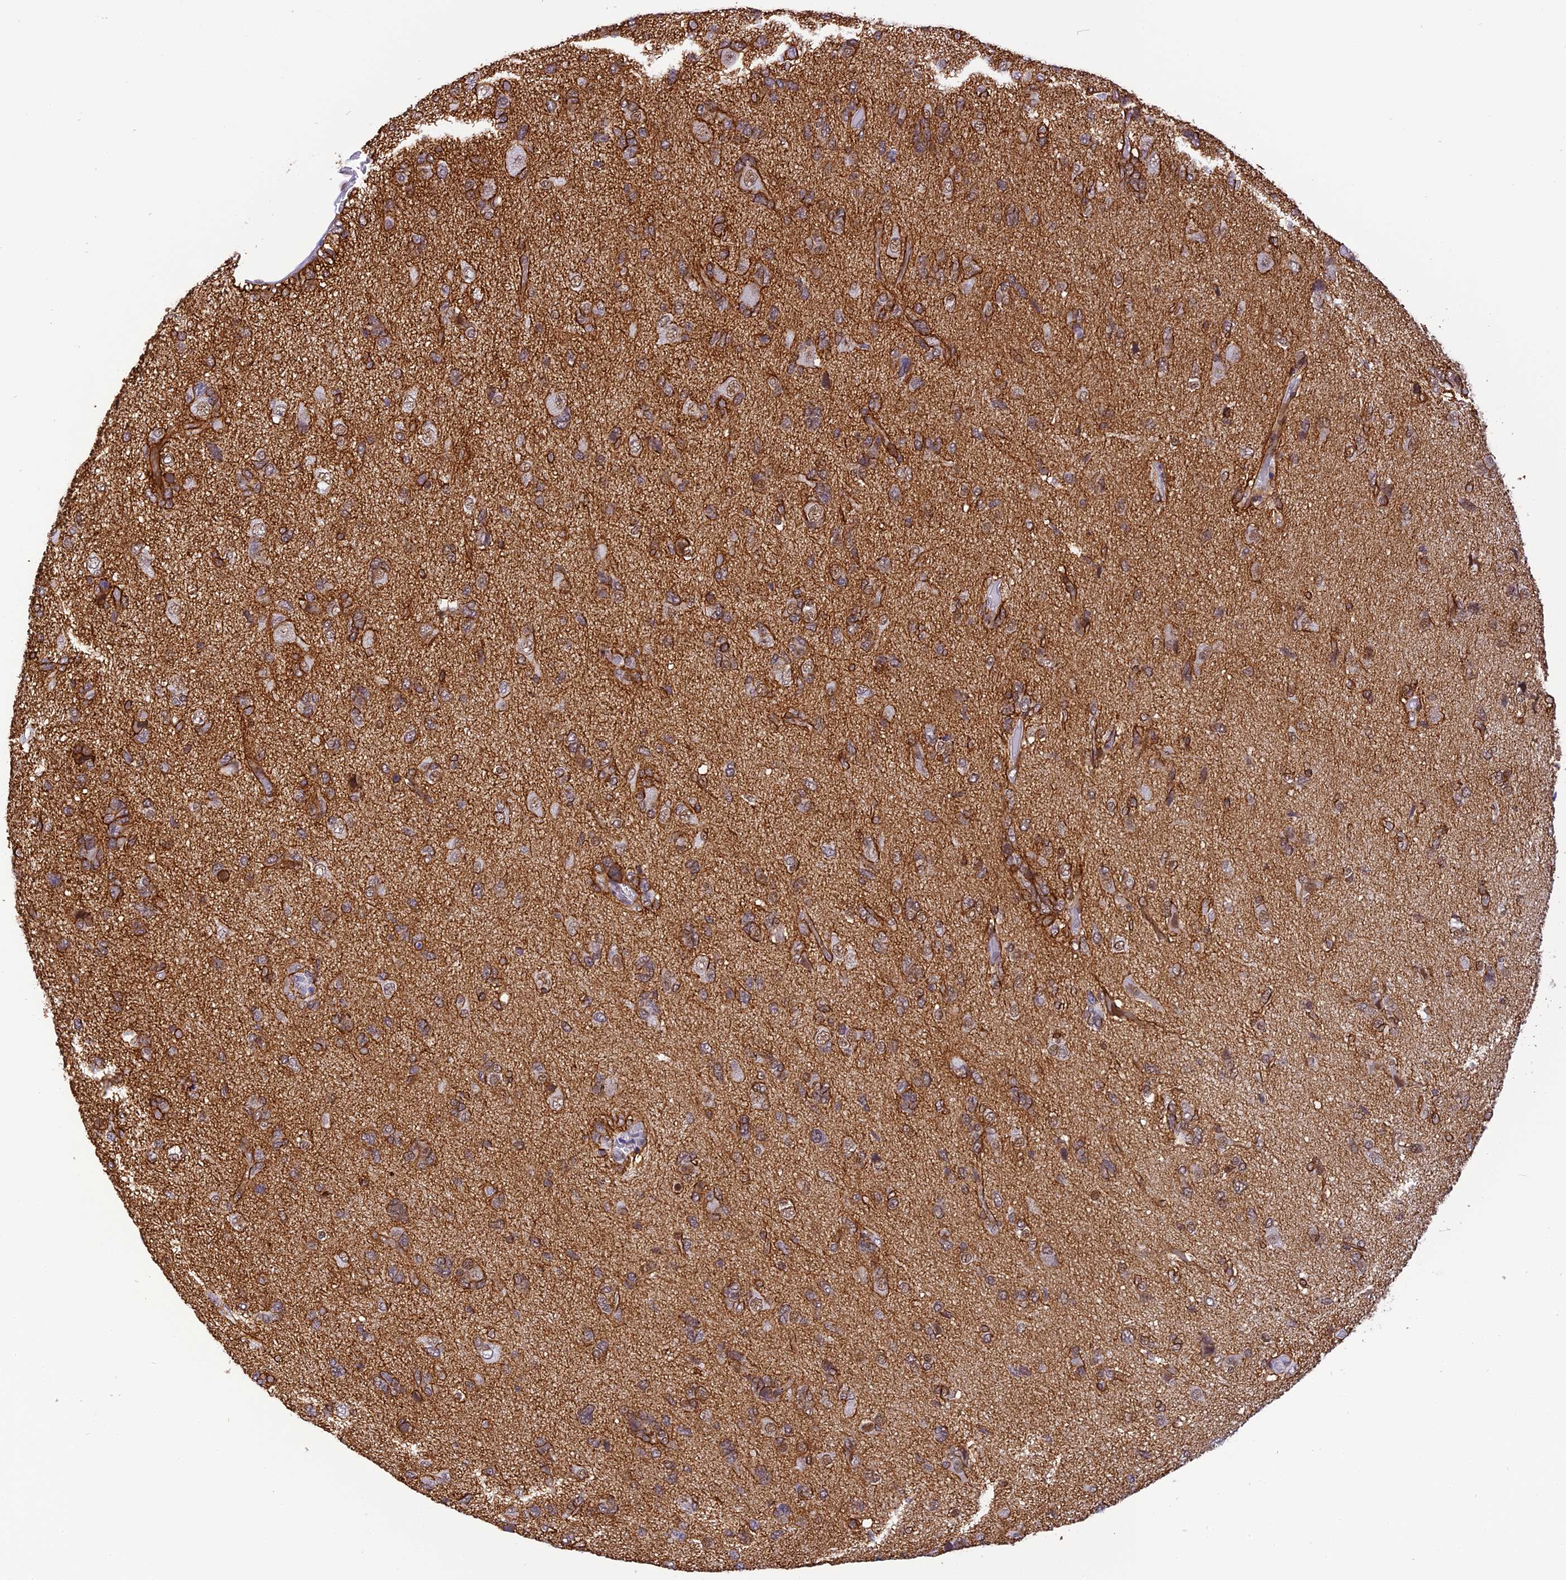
{"staining": {"intensity": "weak", "quantity": "25%-75%", "location": "cytoplasmic/membranous,nuclear"}, "tissue": "glioma", "cell_type": "Tumor cells", "image_type": "cancer", "snomed": [{"axis": "morphology", "description": "Glioma, malignant, High grade"}, {"axis": "topography", "description": "Brain"}], "caption": "A high-resolution image shows immunohistochemistry (IHC) staining of malignant glioma (high-grade), which exhibits weak cytoplasmic/membranous and nuclear positivity in approximately 25%-75% of tumor cells. (Stains: DAB (3,3'-diaminobenzidine) in brown, nuclei in blue, Microscopy: brightfield microscopy at high magnification).", "gene": "IRF2BP1", "patient": {"sex": "female", "age": 59}}